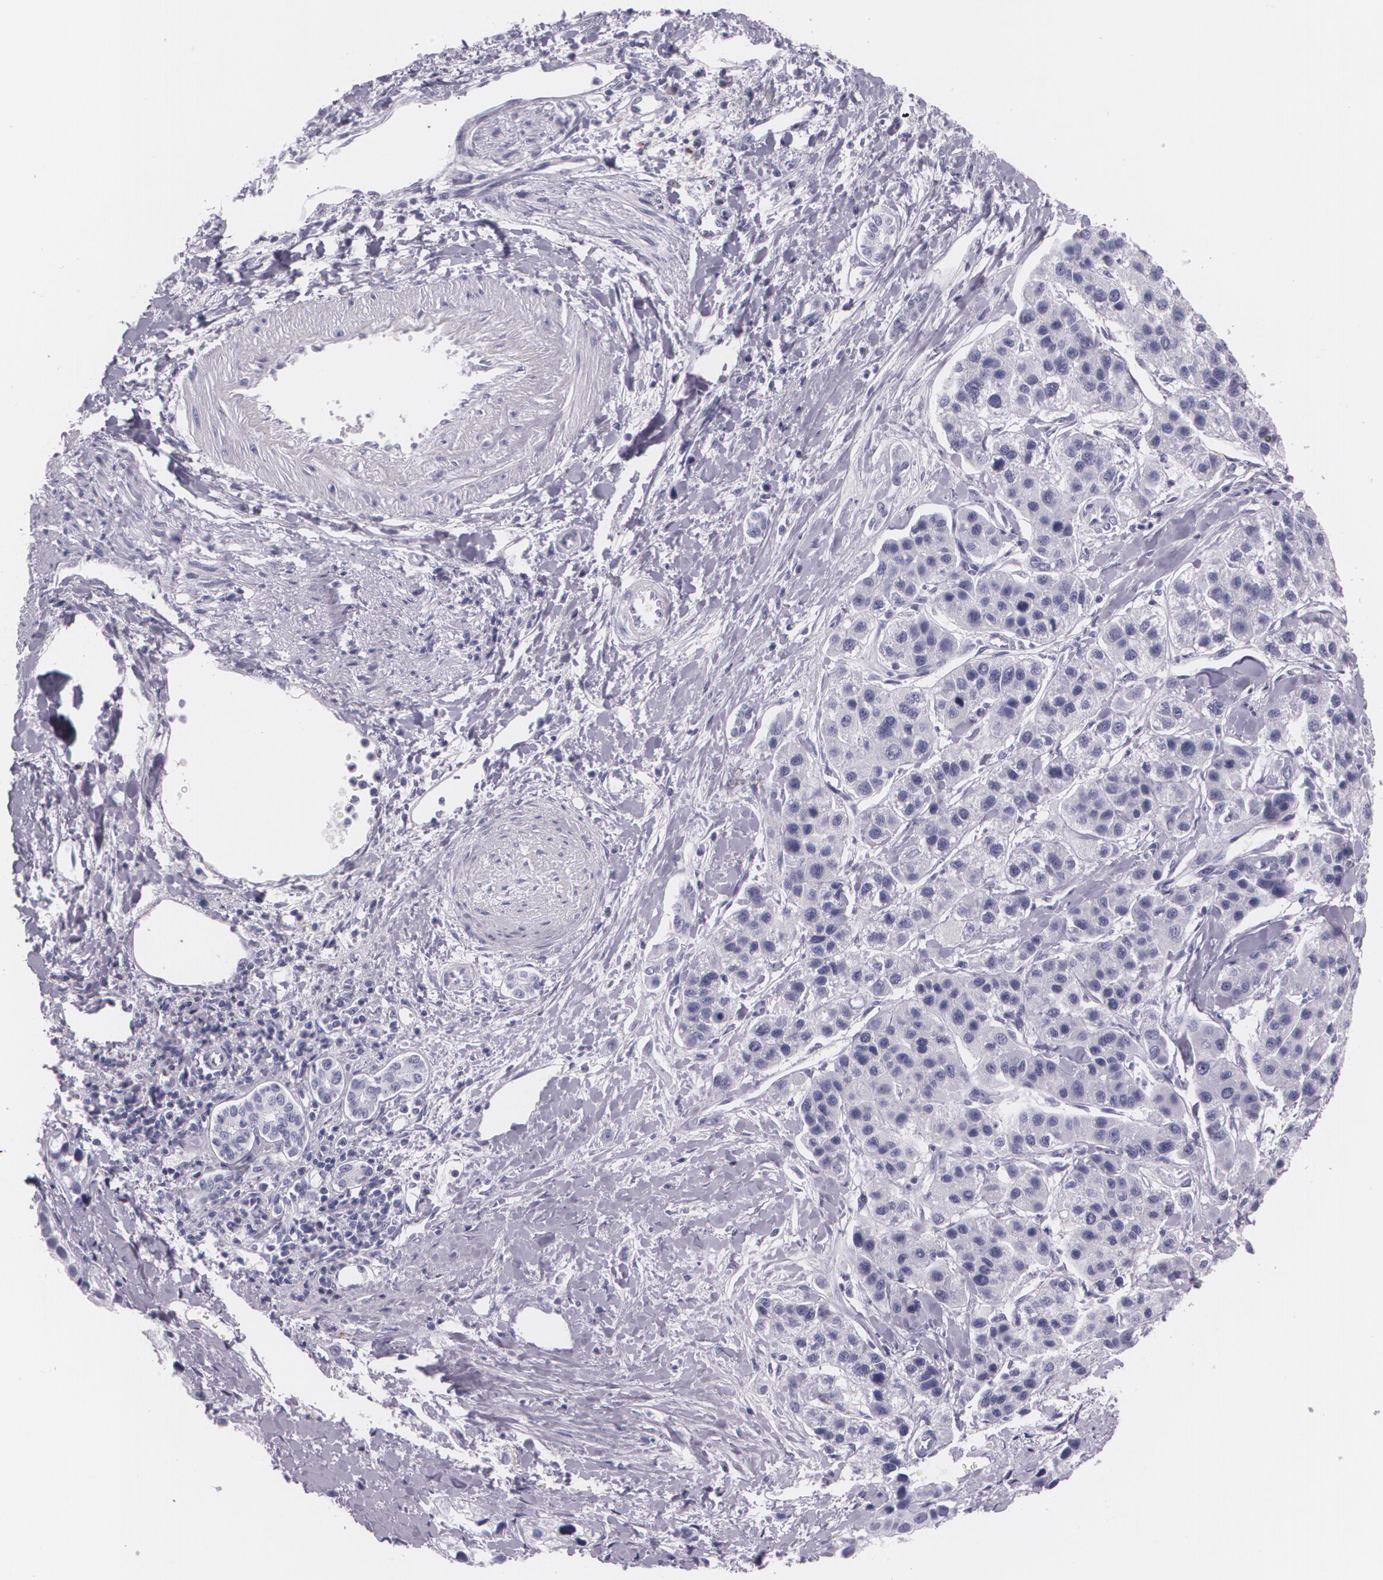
{"staining": {"intensity": "negative", "quantity": "none", "location": "none"}, "tissue": "liver cancer", "cell_type": "Tumor cells", "image_type": "cancer", "snomed": [{"axis": "morphology", "description": "Carcinoma, Hepatocellular, NOS"}, {"axis": "topography", "description": "Liver"}], "caption": "Tumor cells are negative for protein expression in human liver hepatocellular carcinoma.", "gene": "DLG4", "patient": {"sex": "female", "age": 85}}